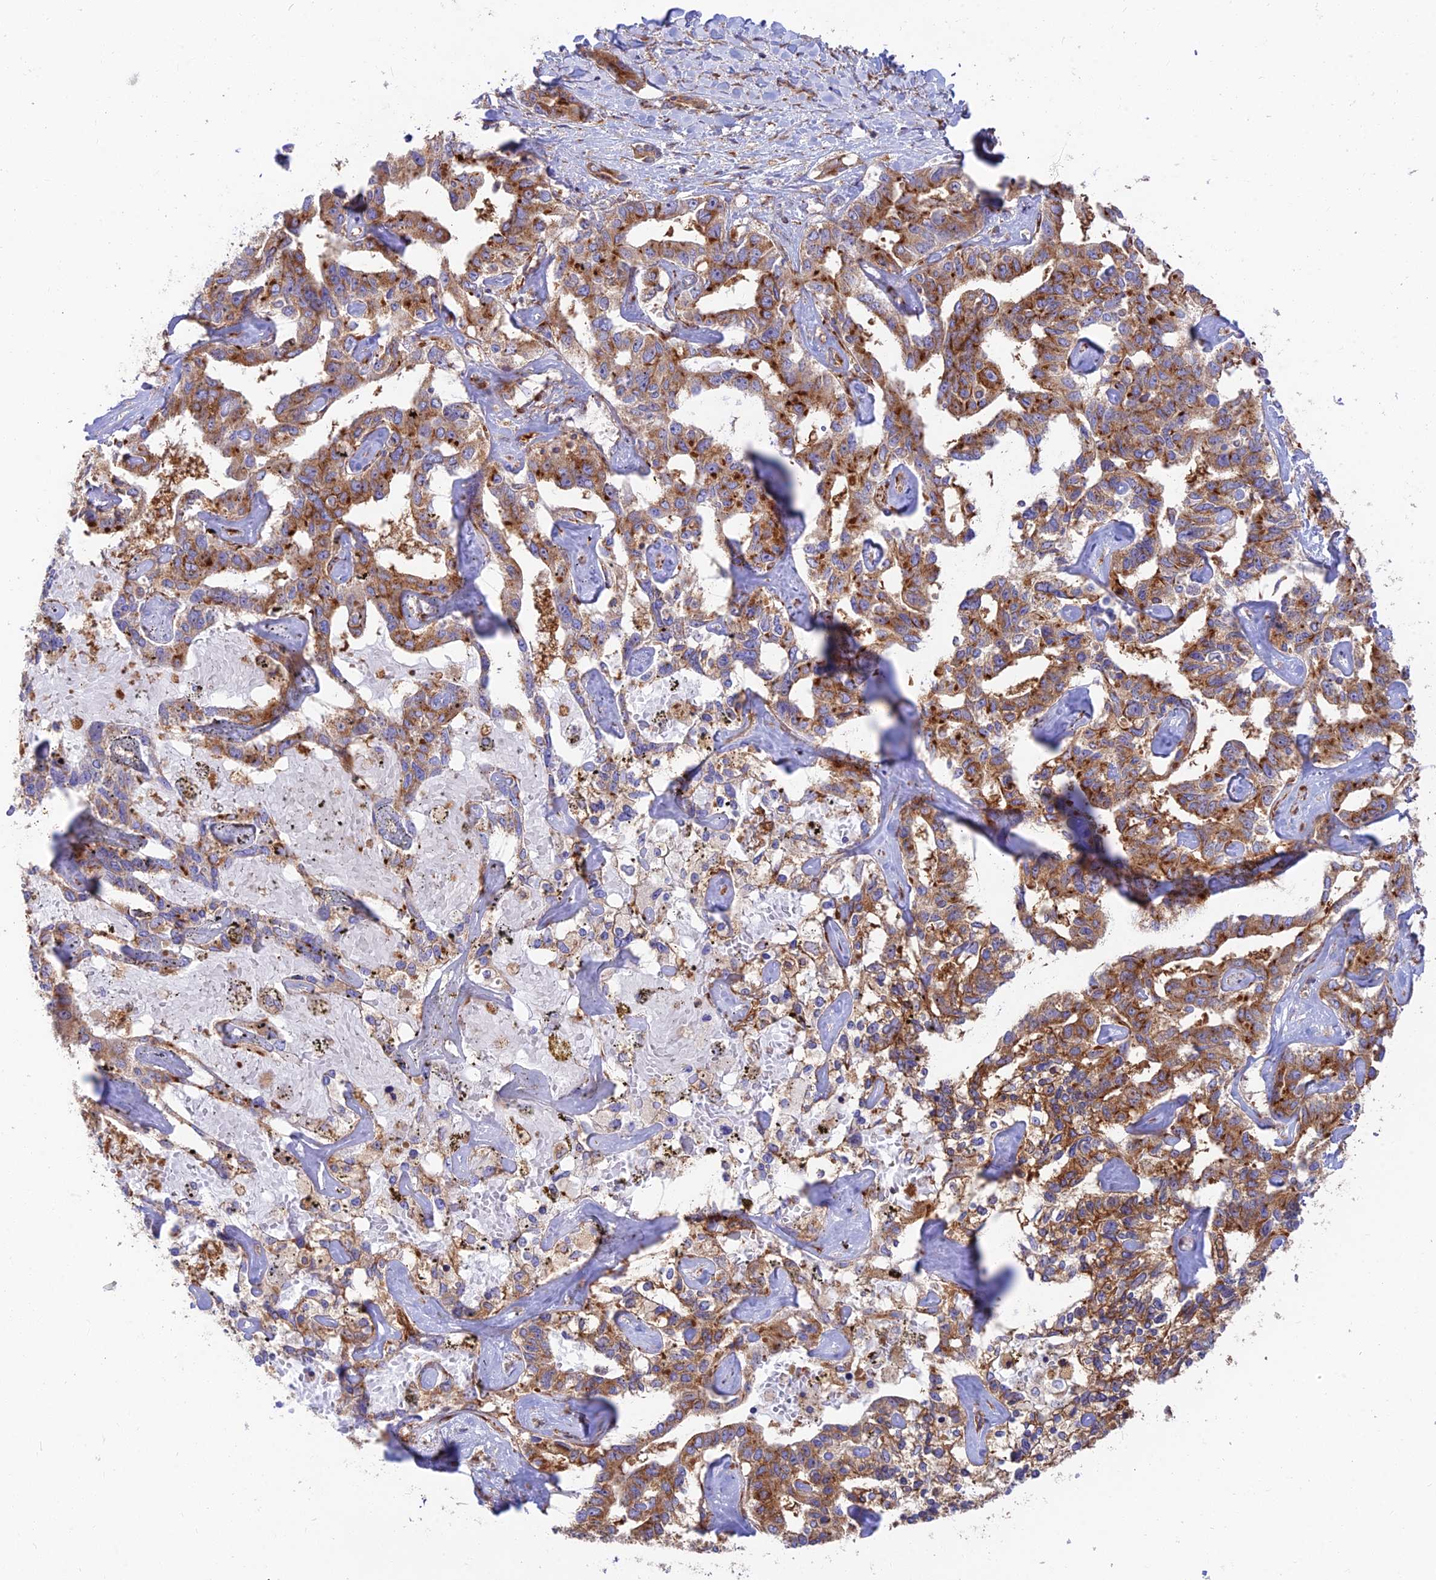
{"staining": {"intensity": "strong", "quantity": "25%-75%", "location": "cytoplasmic/membranous"}, "tissue": "liver cancer", "cell_type": "Tumor cells", "image_type": "cancer", "snomed": [{"axis": "morphology", "description": "Cholangiocarcinoma"}, {"axis": "topography", "description": "Liver"}], "caption": "DAB immunohistochemical staining of cholangiocarcinoma (liver) demonstrates strong cytoplasmic/membranous protein expression in approximately 25%-75% of tumor cells. (Brightfield microscopy of DAB IHC at high magnification).", "gene": "GOLGA3", "patient": {"sex": "male", "age": 59}}